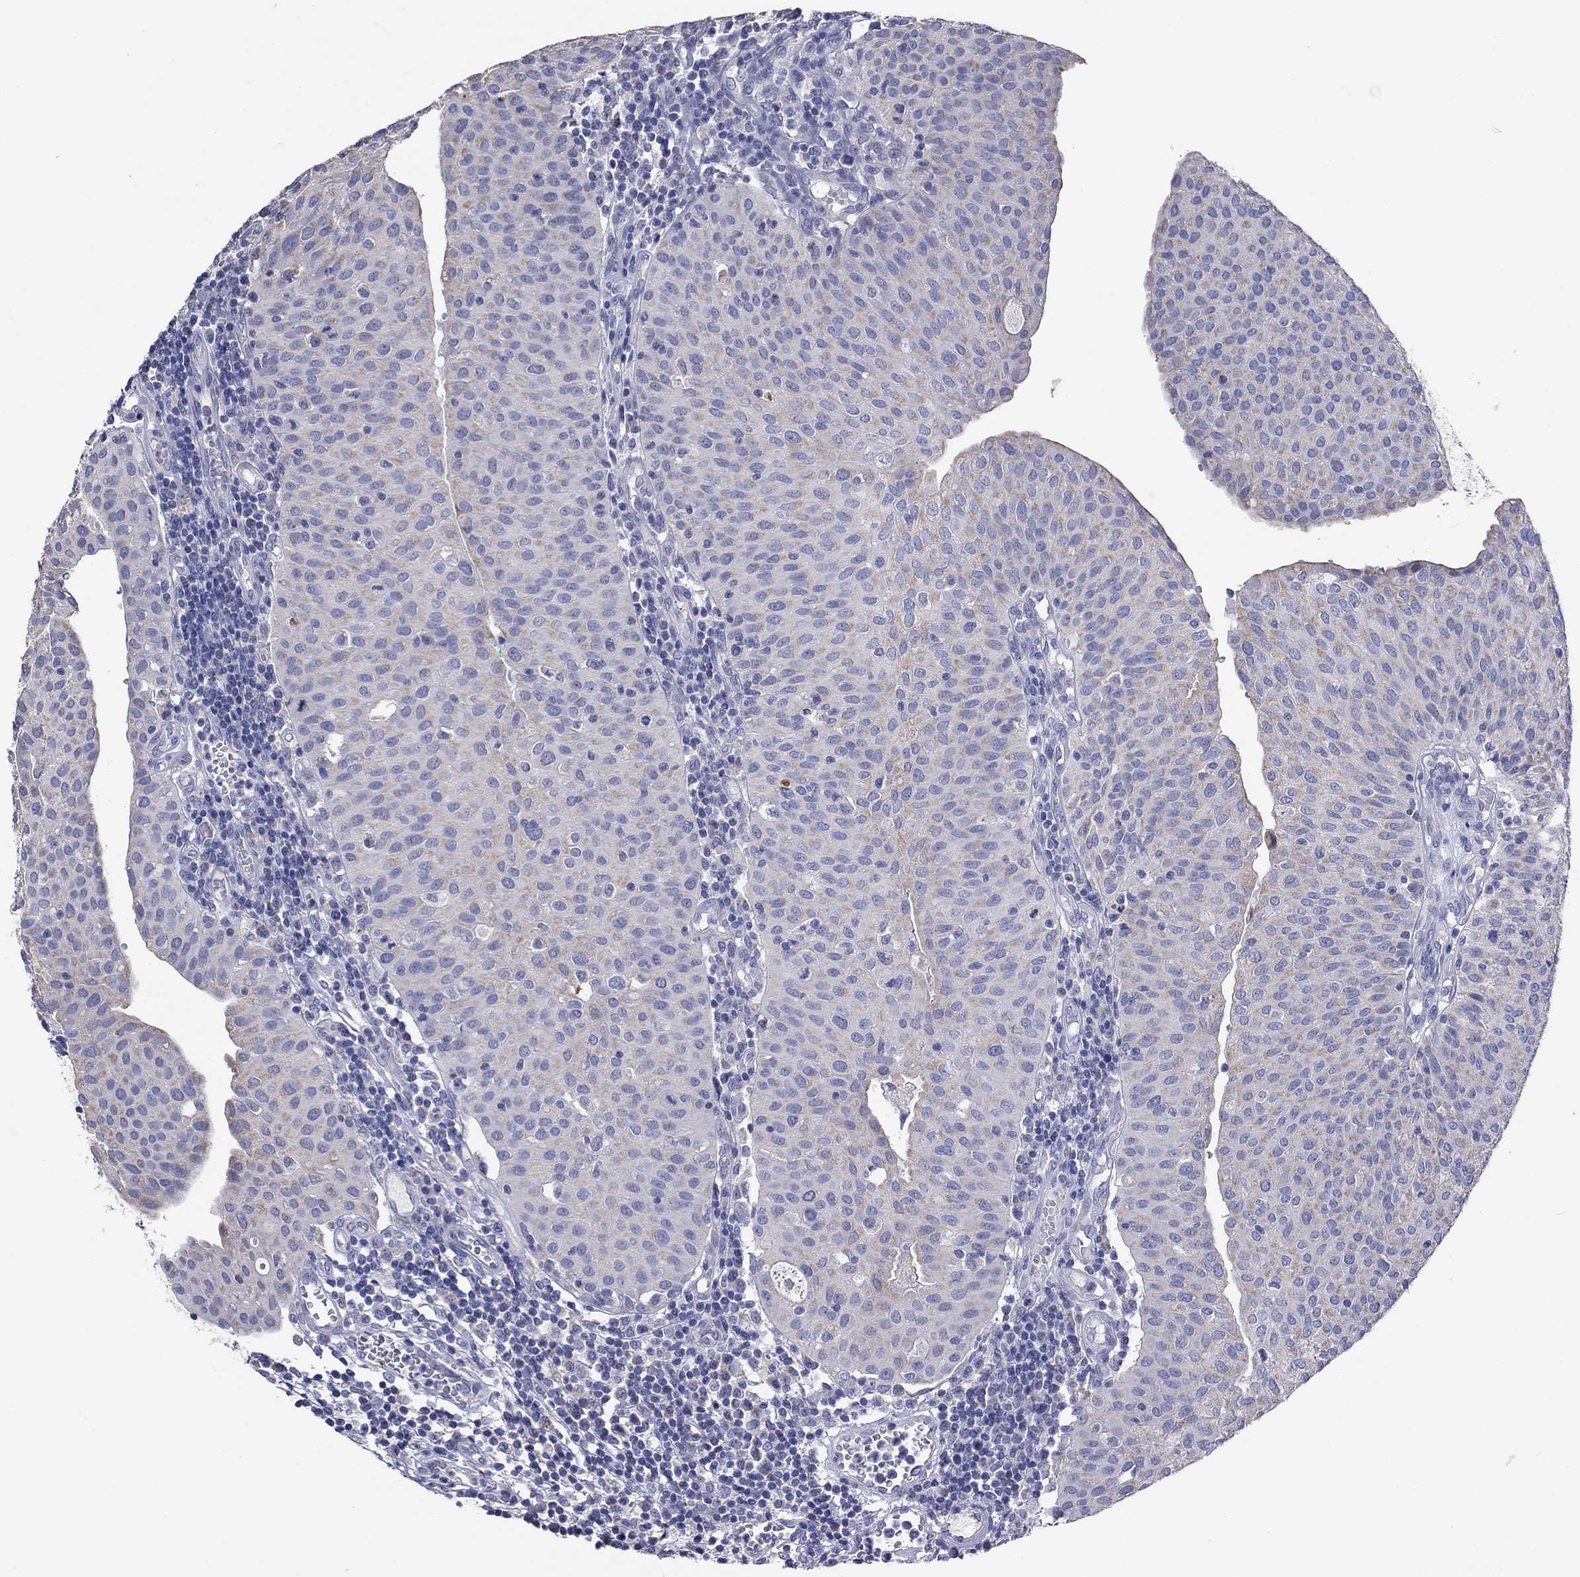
{"staining": {"intensity": "weak", "quantity": "25%-75%", "location": "cytoplasmic/membranous"}, "tissue": "urothelial cancer", "cell_type": "Tumor cells", "image_type": "cancer", "snomed": [{"axis": "morphology", "description": "Urothelial carcinoma, Low grade"}, {"axis": "topography", "description": "Urinary bladder"}], "caption": "This is a histology image of immunohistochemistry (IHC) staining of urothelial carcinoma (low-grade), which shows weak expression in the cytoplasmic/membranous of tumor cells.", "gene": "CLVS1", "patient": {"sex": "male", "age": 54}}